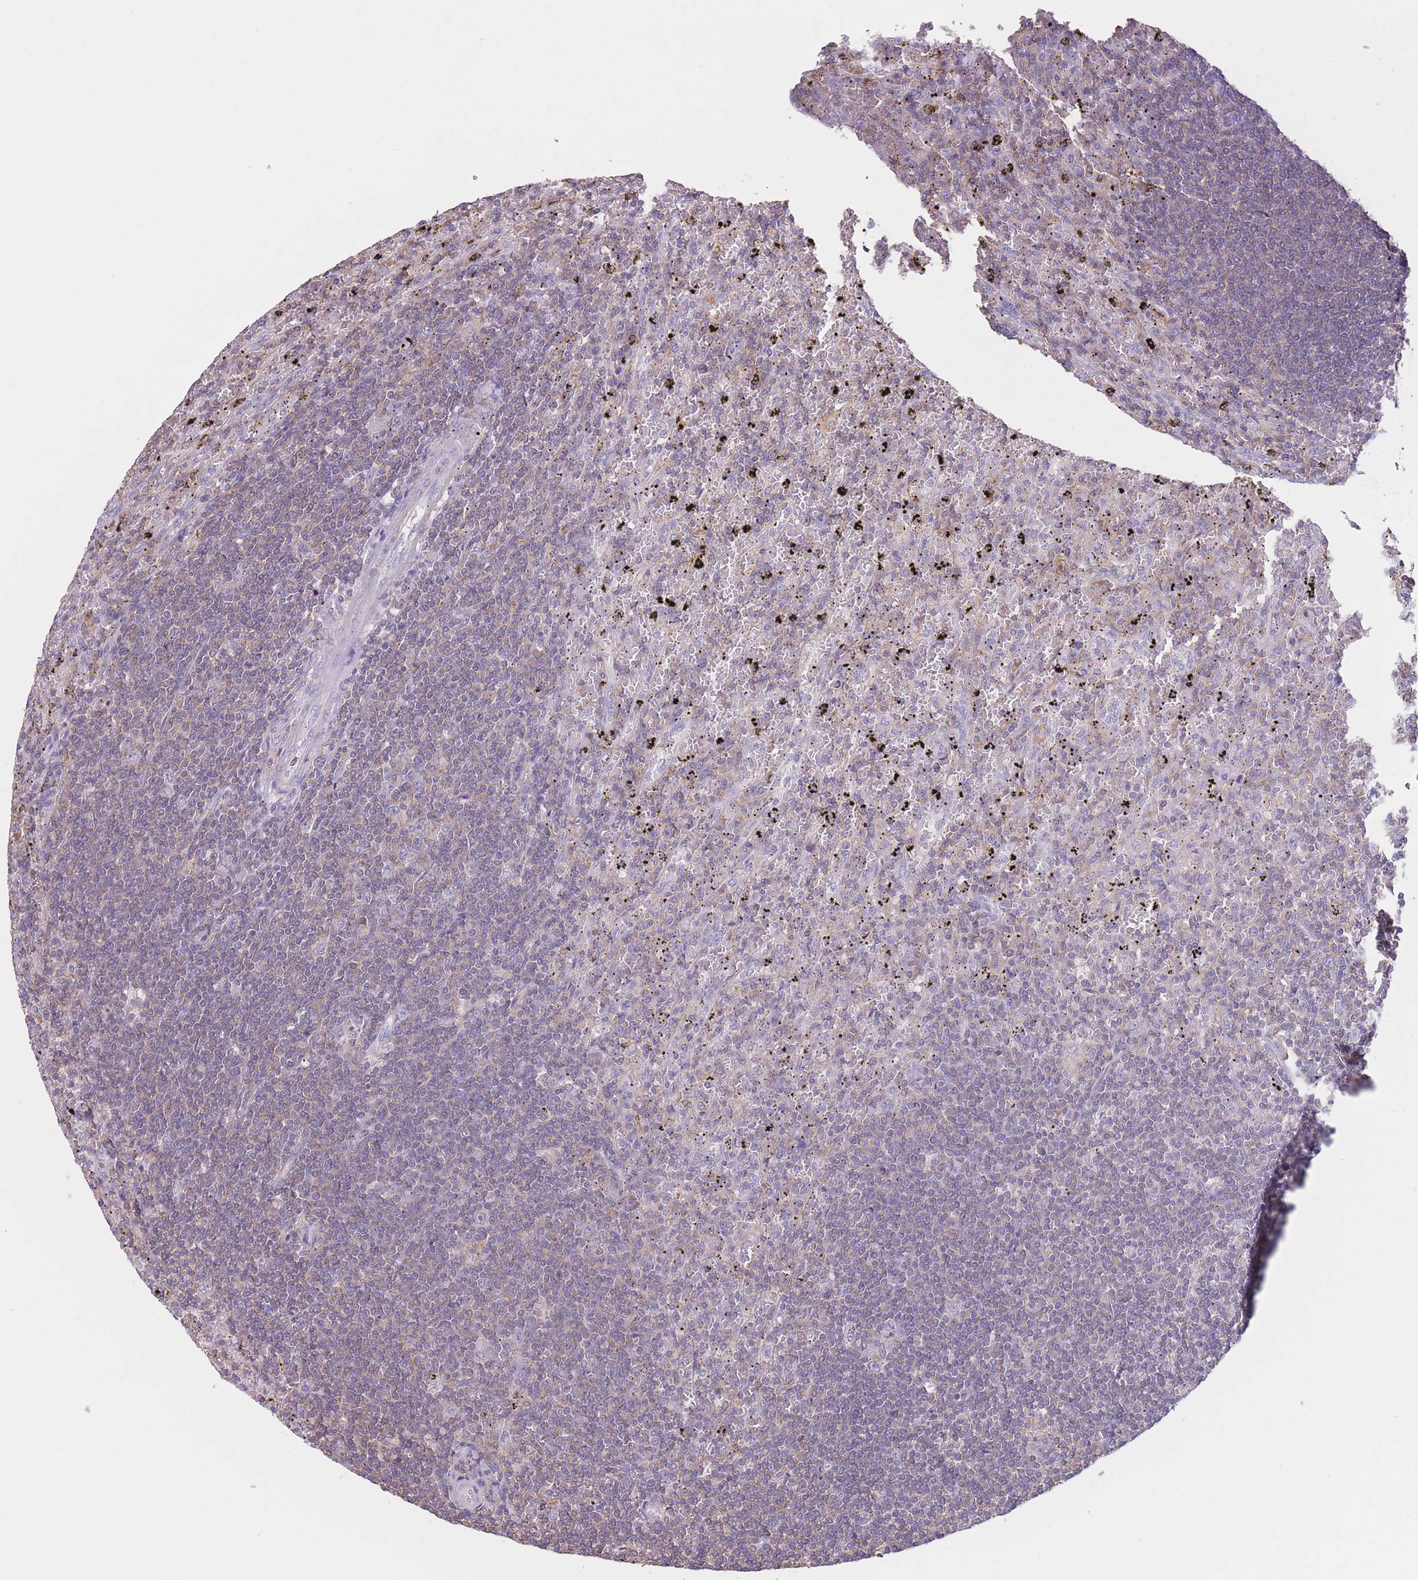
{"staining": {"intensity": "negative", "quantity": "none", "location": "none"}, "tissue": "lymphoma", "cell_type": "Tumor cells", "image_type": "cancer", "snomed": [{"axis": "morphology", "description": "Malignant lymphoma, non-Hodgkin's type, Low grade"}, {"axis": "topography", "description": "Spleen"}], "caption": "Malignant lymphoma, non-Hodgkin's type (low-grade) was stained to show a protein in brown. There is no significant expression in tumor cells.", "gene": "PDHA1", "patient": {"sex": "male", "age": 76}}